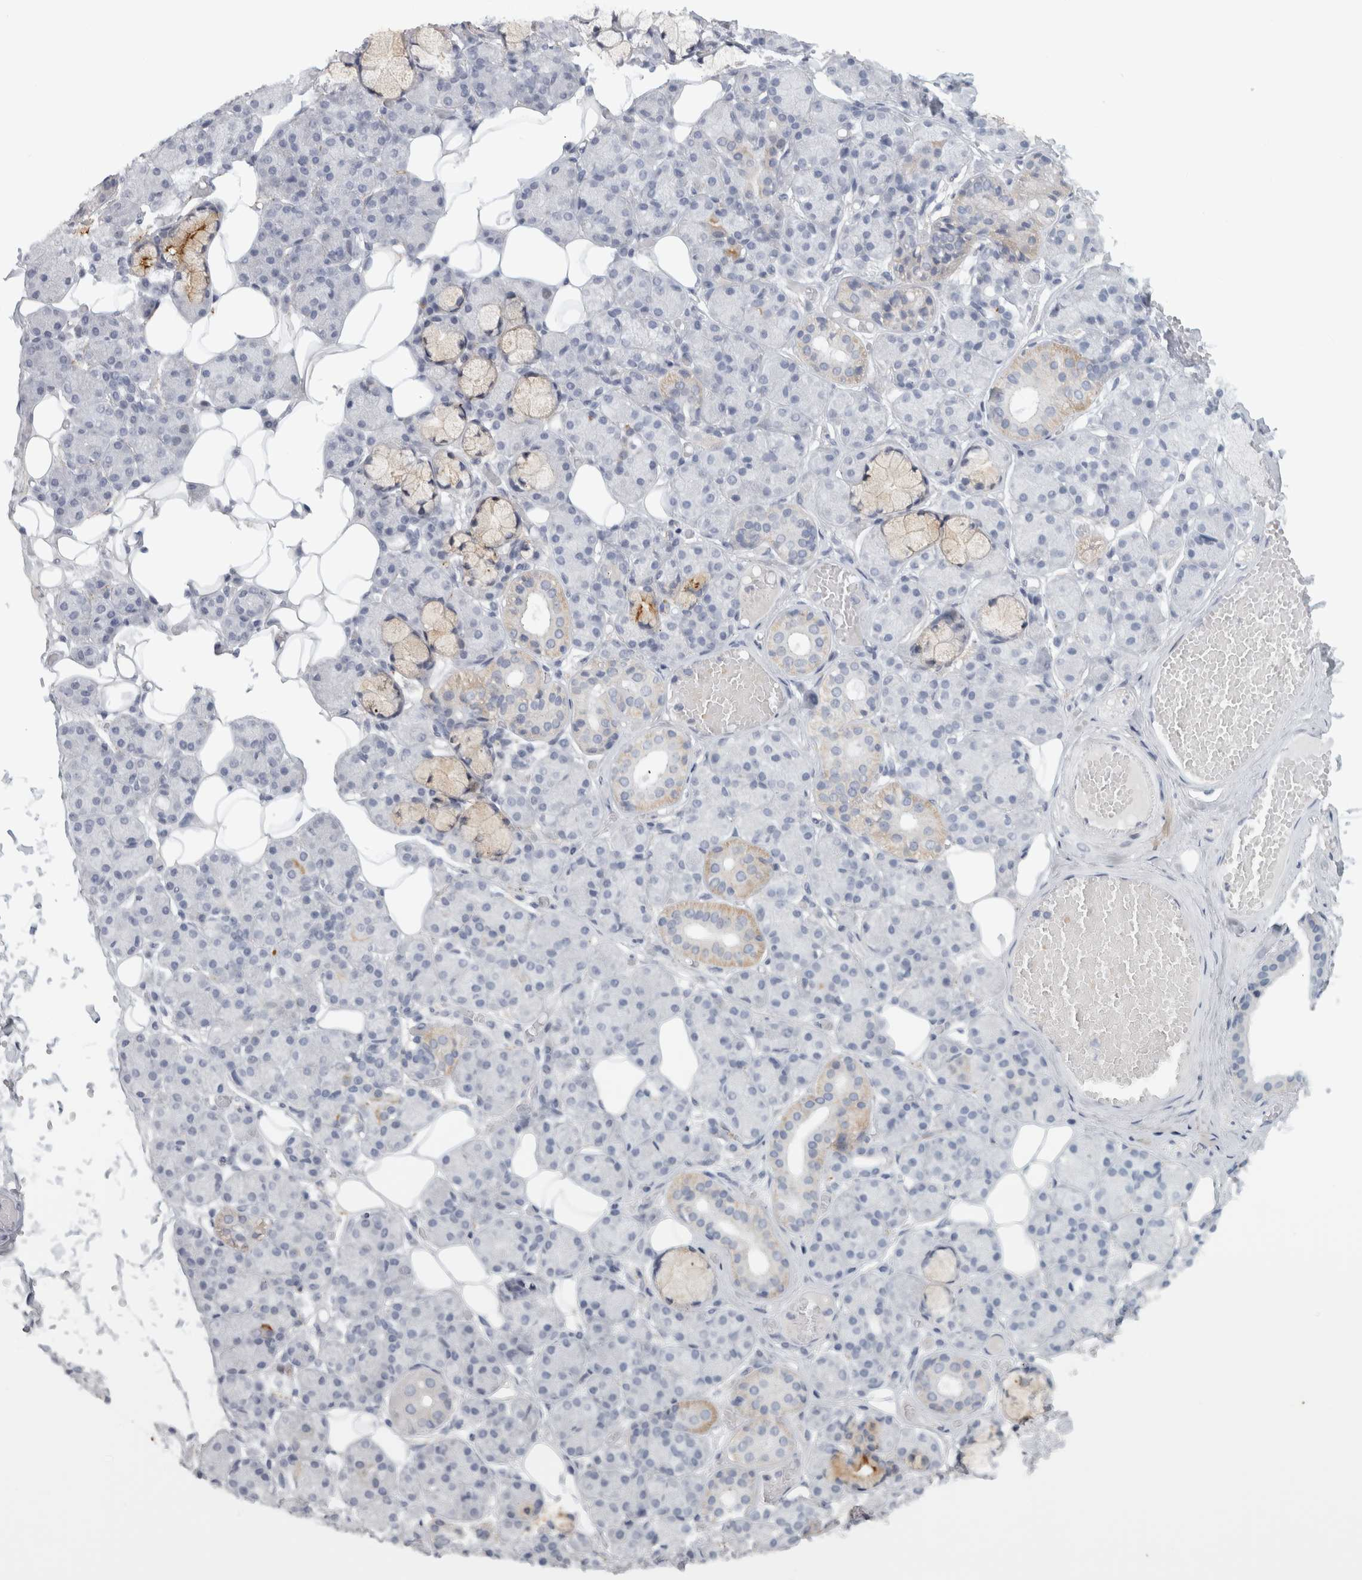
{"staining": {"intensity": "negative", "quantity": "none", "location": "none"}, "tissue": "salivary gland", "cell_type": "Glandular cells", "image_type": "normal", "snomed": [{"axis": "morphology", "description": "Normal tissue, NOS"}, {"axis": "topography", "description": "Salivary gland"}], "caption": "The IHC micrograph has no significant staining in glandular cells of salivary gland. (DAB immunohistochemistry (IHC) with hematoxylin counter stain).", "gene": "PTPRN2", "patient": {"sex": "male", "age": 63}}